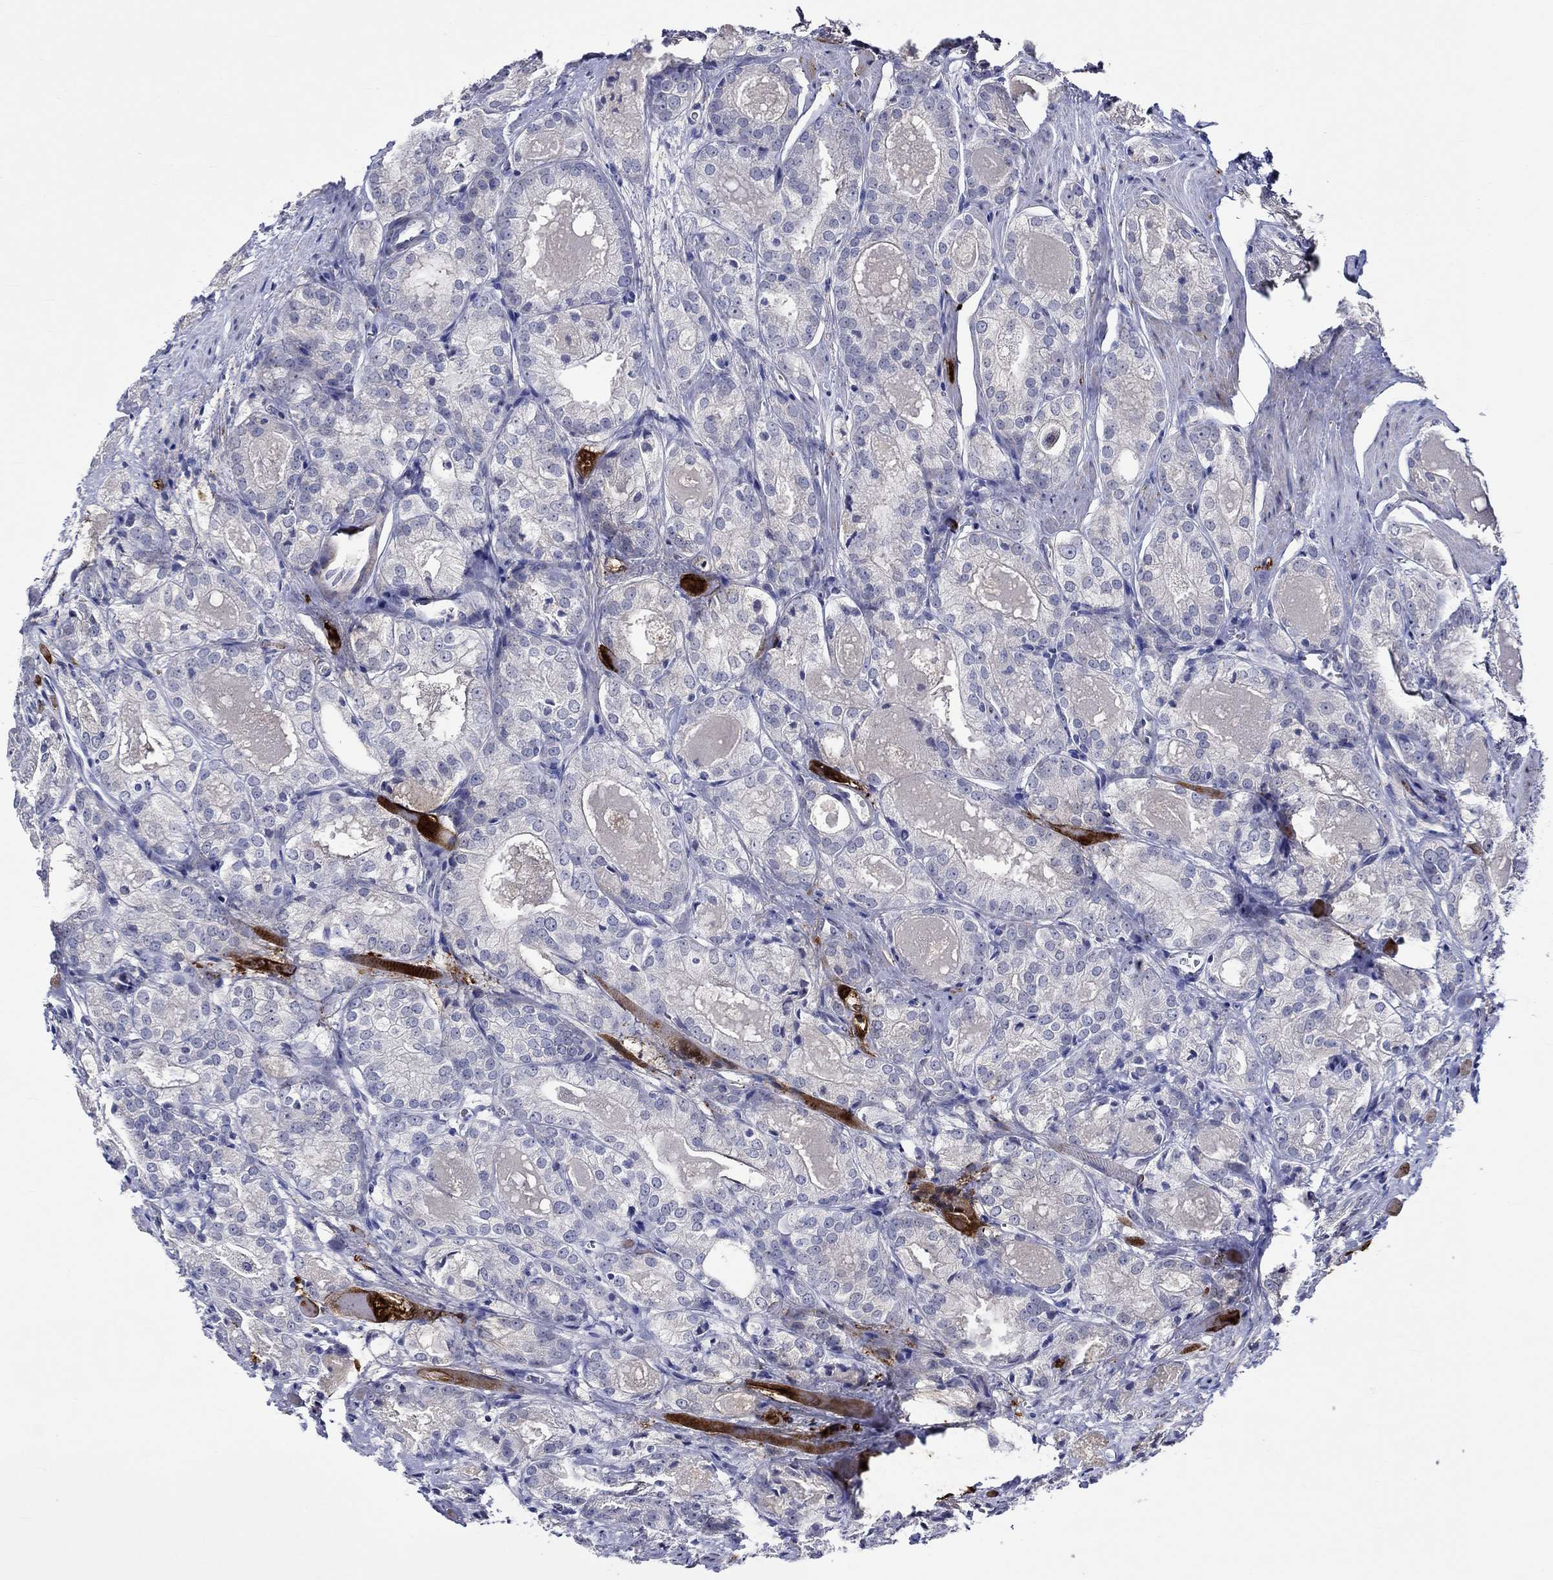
{"staining": {"intensity": "negative", "quantity": "none", "location": "none"}, "tissue": "prostate cancer", "cell_type": "Tumor cells", "image_type": "cancer", "snomed": [{"axis": "morphology", "description": "Adenocarcinoma, NOS"}, {"axis": "morphology", "description": "Adenocarcinoma, High grade"}, {"axis": "topography", "description": "Prostate"}], "caption": "This is an immunohistochemistry photomicrograph of human prostate cancer (adenocarcinoma (high-grade)). There is no staining in tumor cells.", "gene": "CRYAB", "patient": {"sex": "male", "age": 70}}